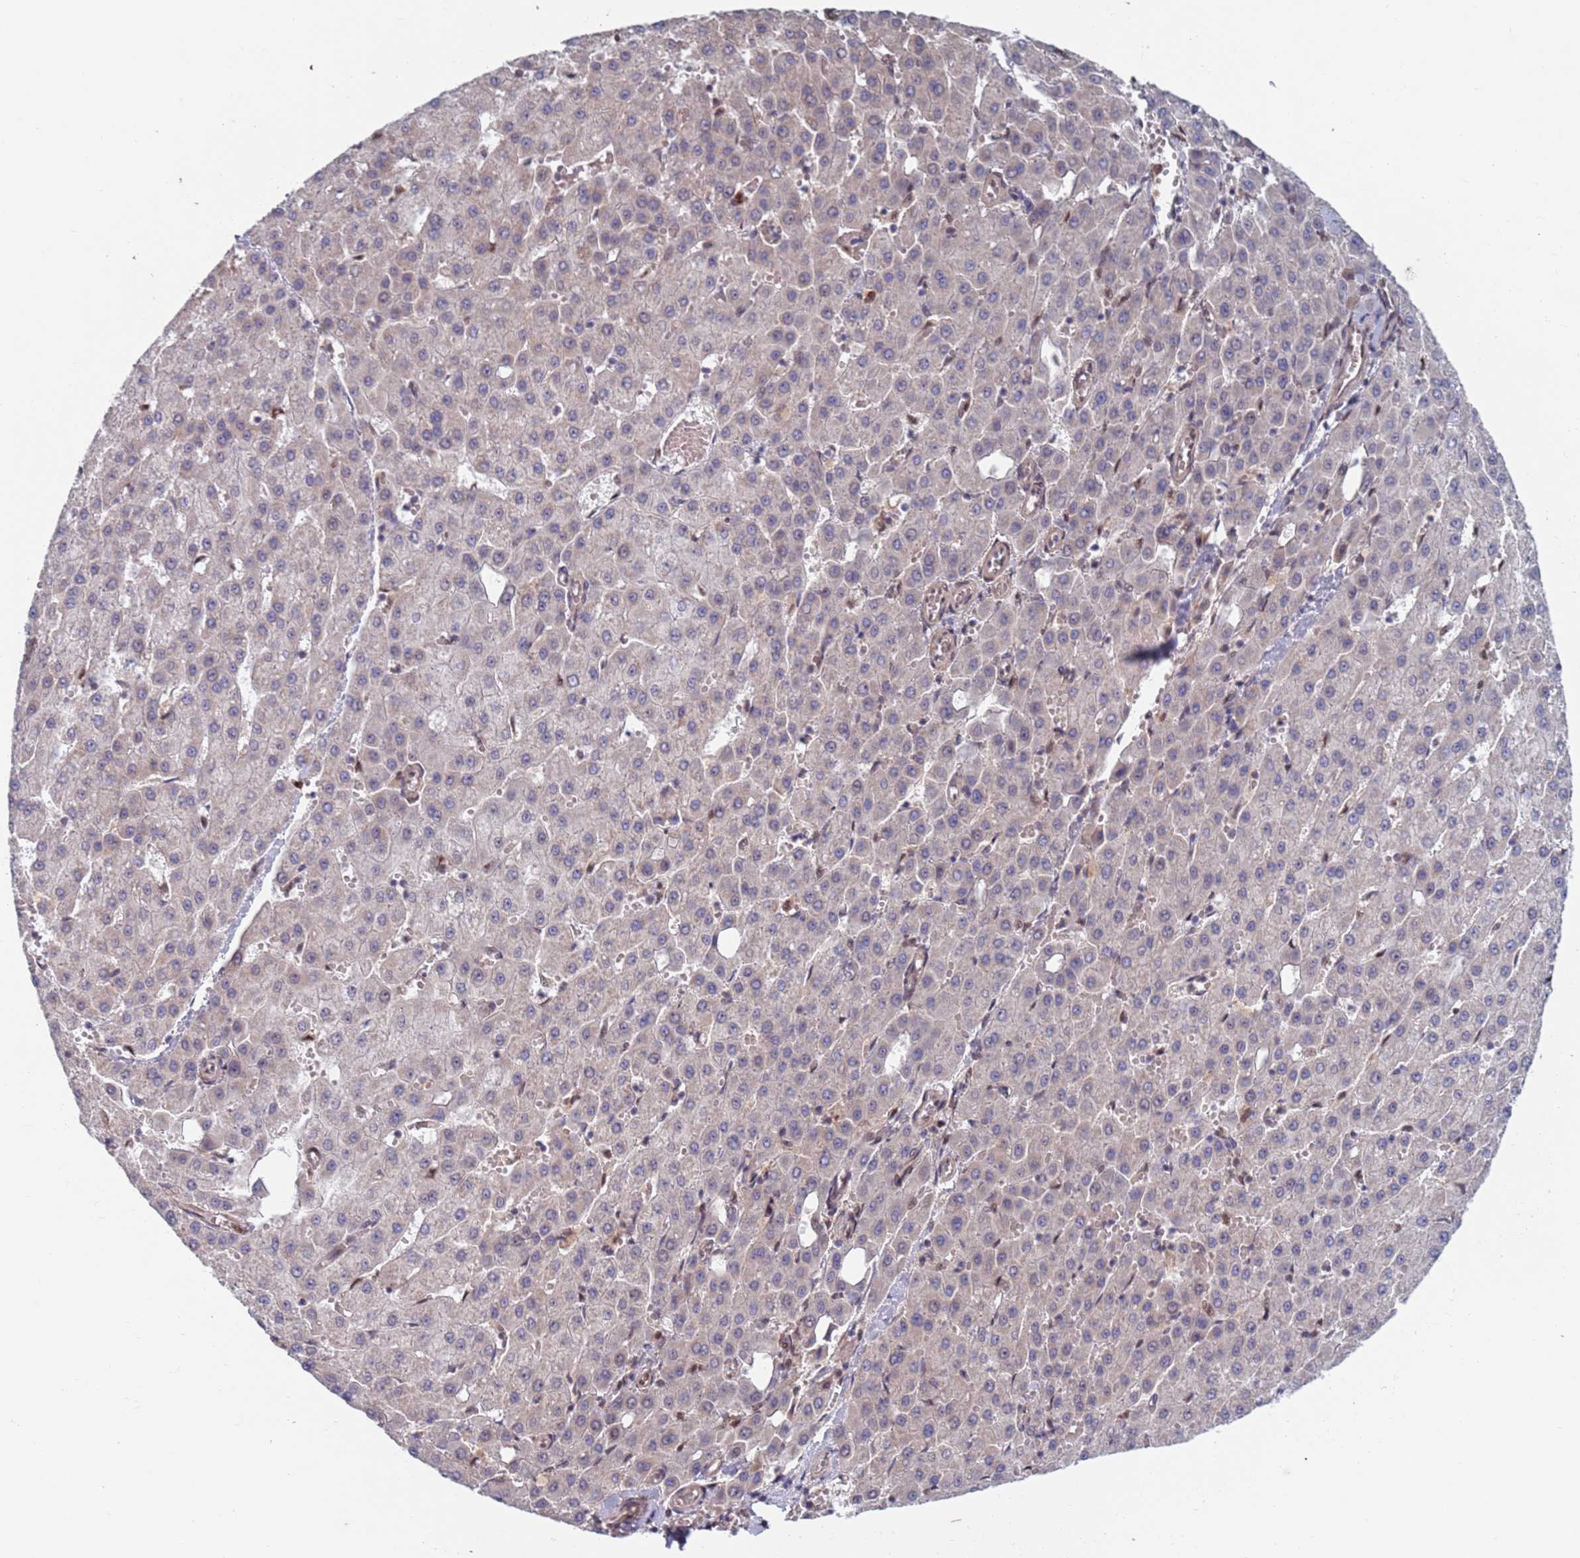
{"staining": {"intensity": "negative", "quantity": "none", "location": "none"}, "tissue": "liver cancer", "cell_type": "Tumor cells", "image_type": "cancer", "snomed": [{"axis": "morphology", "description": "Carcinoma, Hepatocellular, NOS"}, {"axis": "topography", "description": "Liver"}], "caption": "Human liver hepatocellular carcinoma stained for a protein using immunohistochemistry displays no staining in tumor cells.", "gene": "RPP25", "patient": {"sex": "male", "age": 47}}